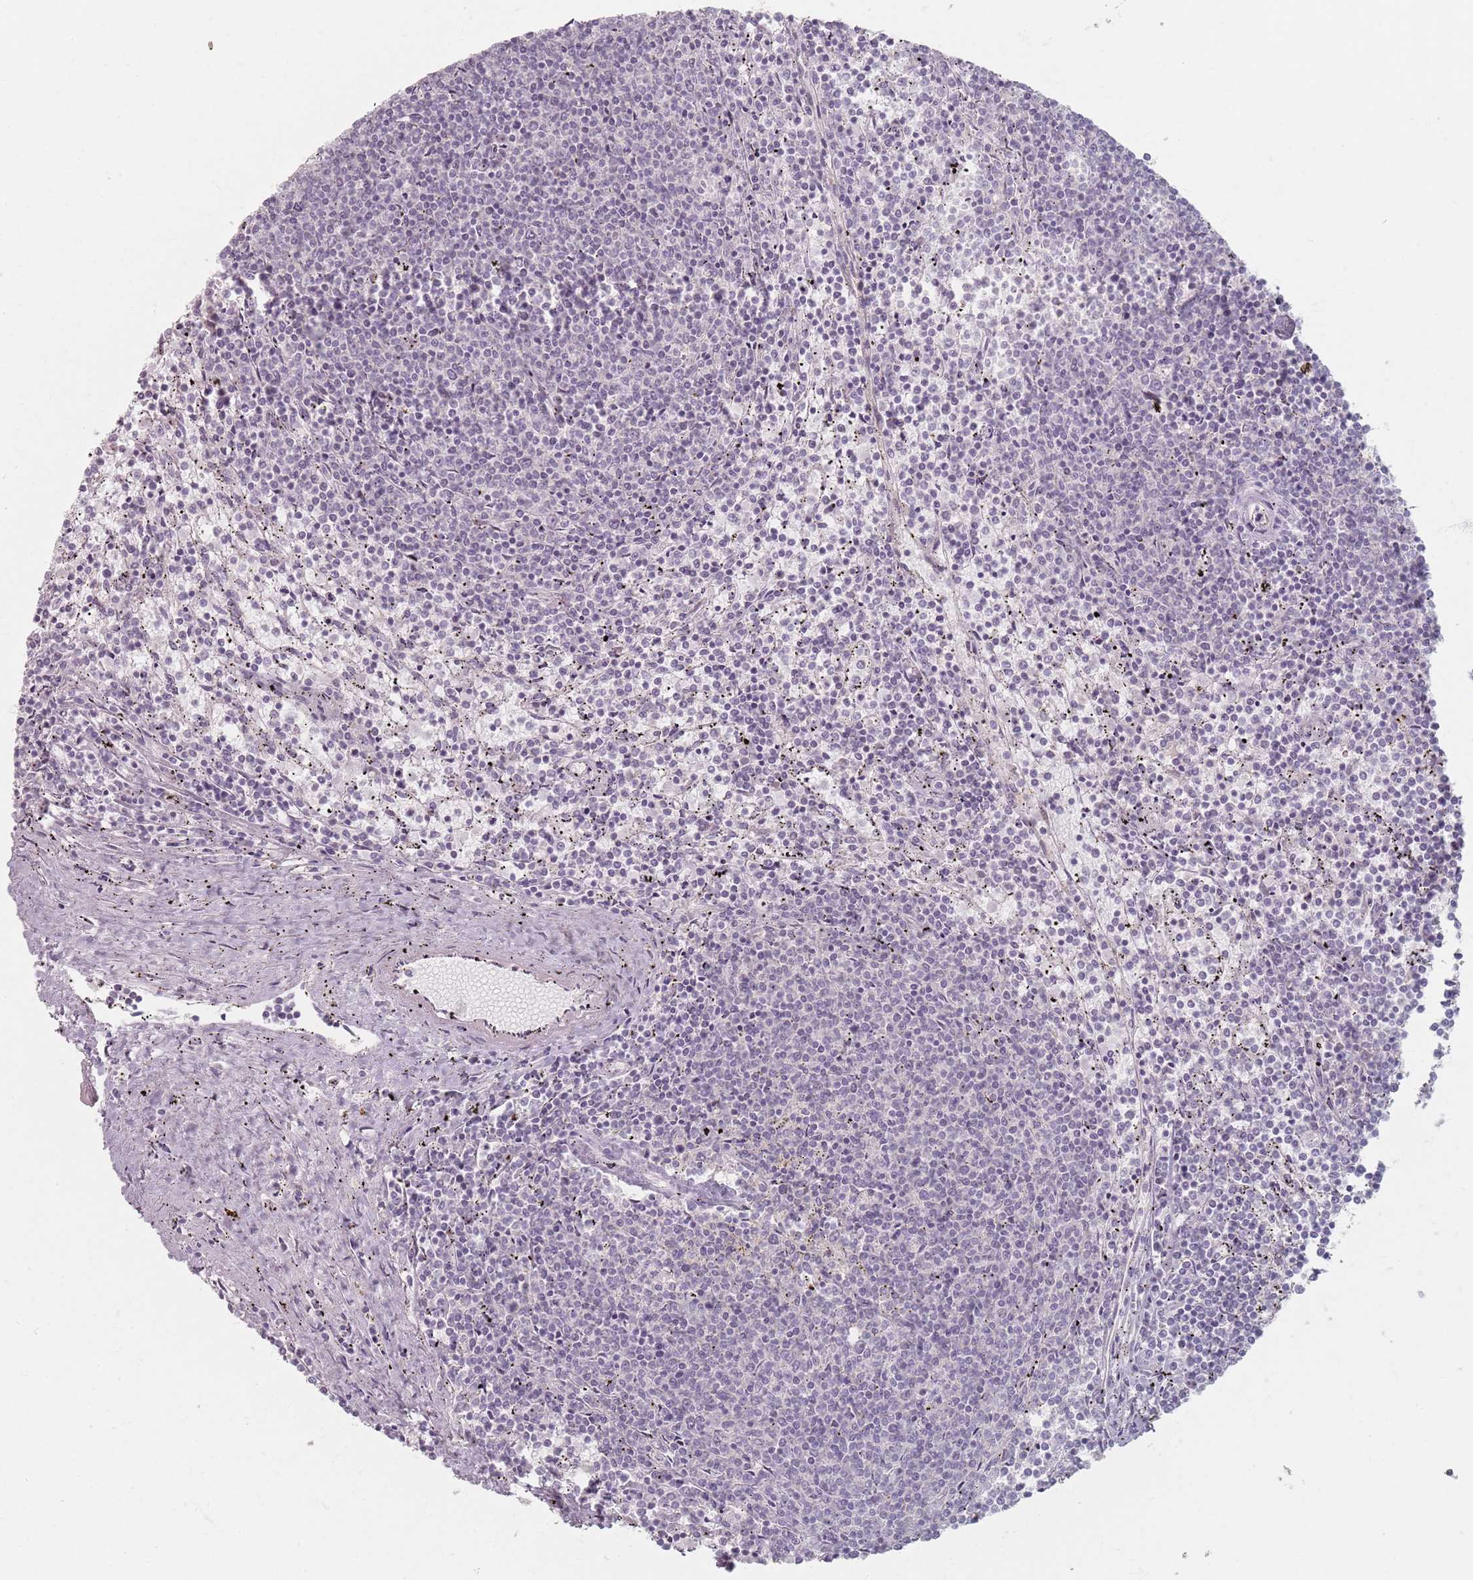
{"staining": {"intensity": "negative", "quantity": "none", "location": "none"}, "tissue": "lymphoma", "cell_type": "Tumor cells", "image_type": "cancer", "snomed": [{"axis": "morphology", "description": "Malignant lymphoma, non-Hodgkin's type, Low grade"}, {"axis": "topography", "description": "Spleen"}], "caption": "IHC of human lymphoma shows no staining in tumor cells.", "gene": "PKD2L2", "patient": {"sex": "female", "age": 50}}